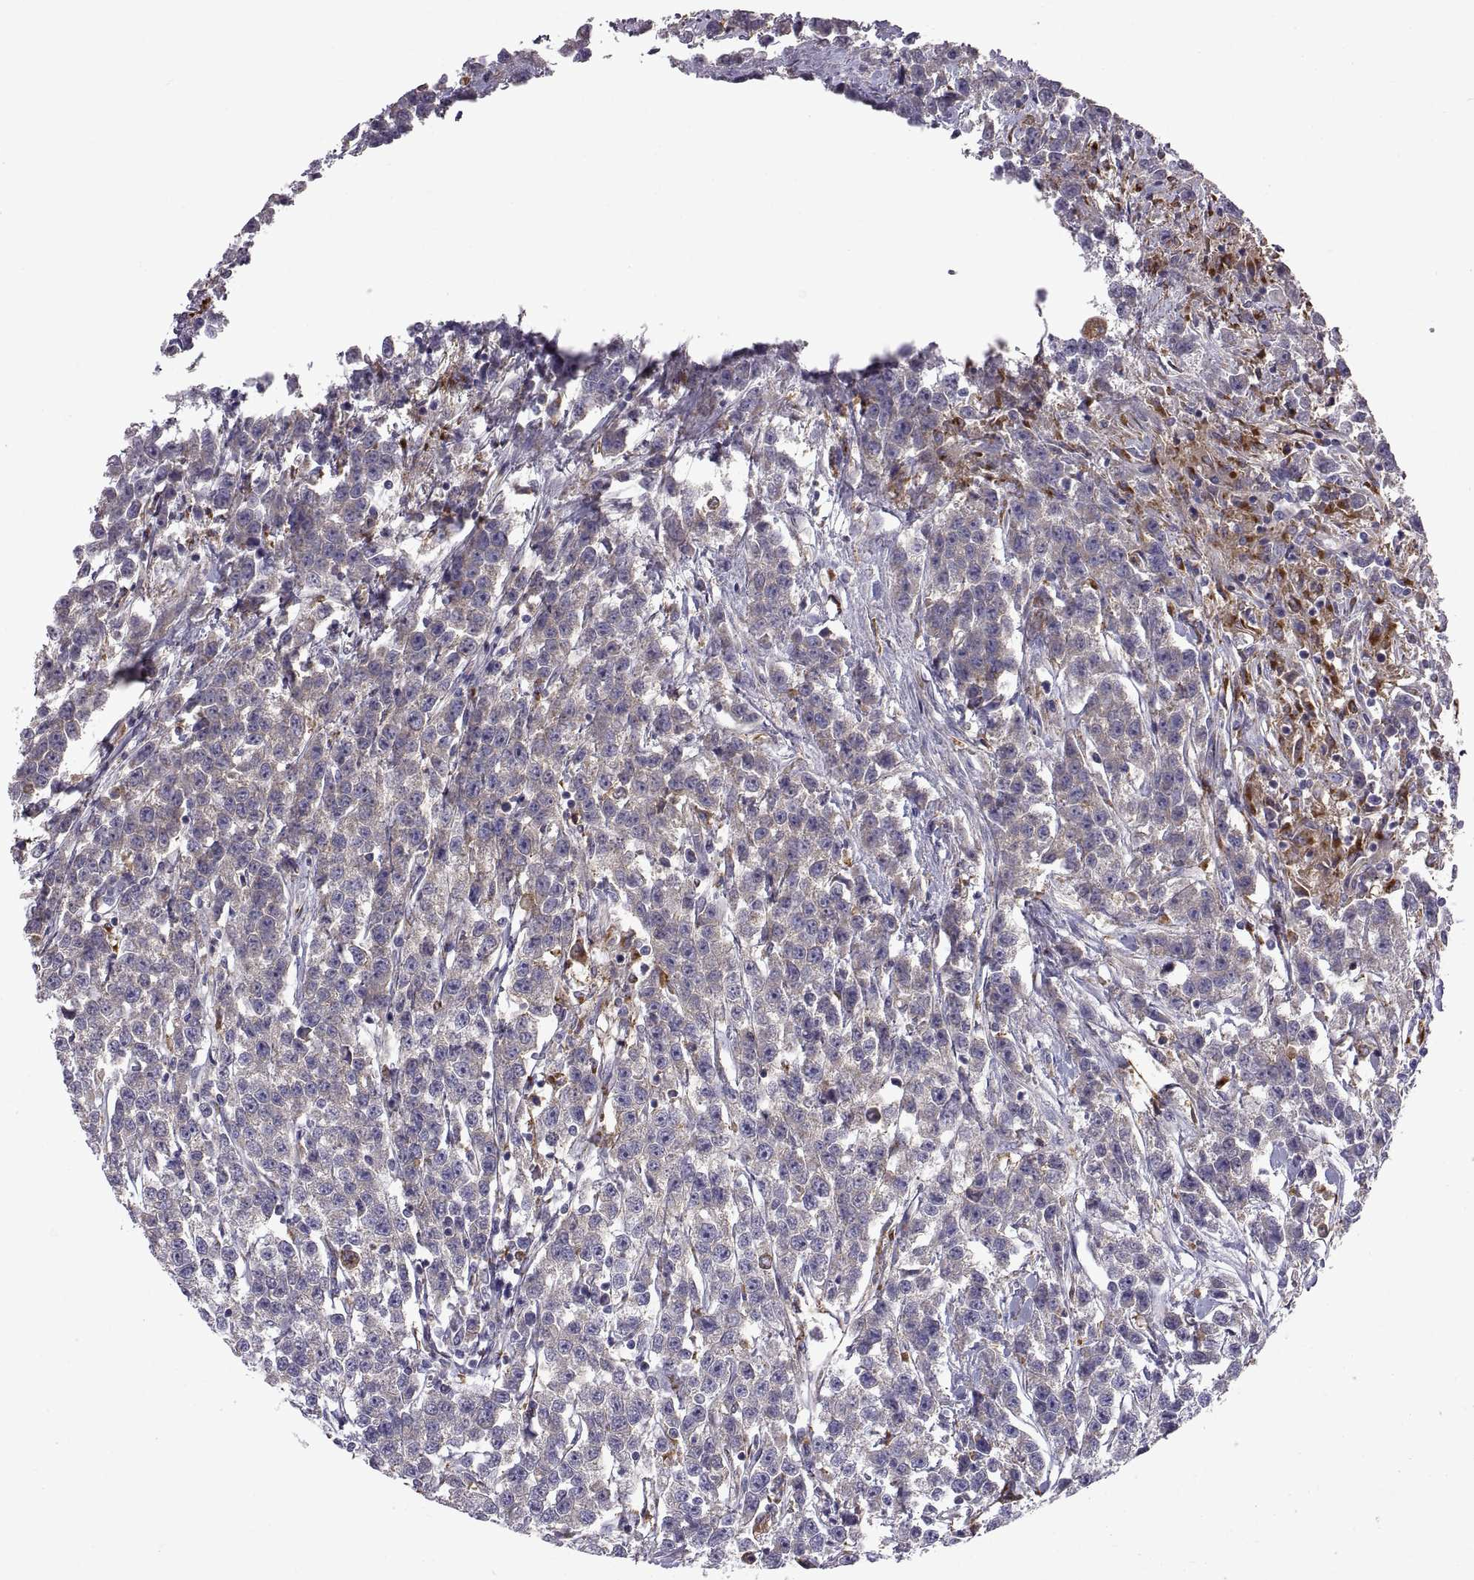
{"staining": {"intensity": "weak", "quantity": "<25%", "location": "cytoplasmic/membranous"}, "tissue": "testis cancer", "cell_type": "Tumor cells", "image_type": "cancer", "snomed": [{"axis": "morphology", "description": "Seminoma, NOS"}, {"axis": "topography", "description": "Testis"}], "caption": "High magnification brightfield microscopy of testis seminoma stained with DAB (3,3'-diaminobenzidine) (brown) and counterstained with hematoxylin (blue): tumor cells show no significant staining. (Immunohistochemistry, brightfield microscopy, high magnification).", "gene": "ARSL", "patient": {"sex": "male", "age": 59}}